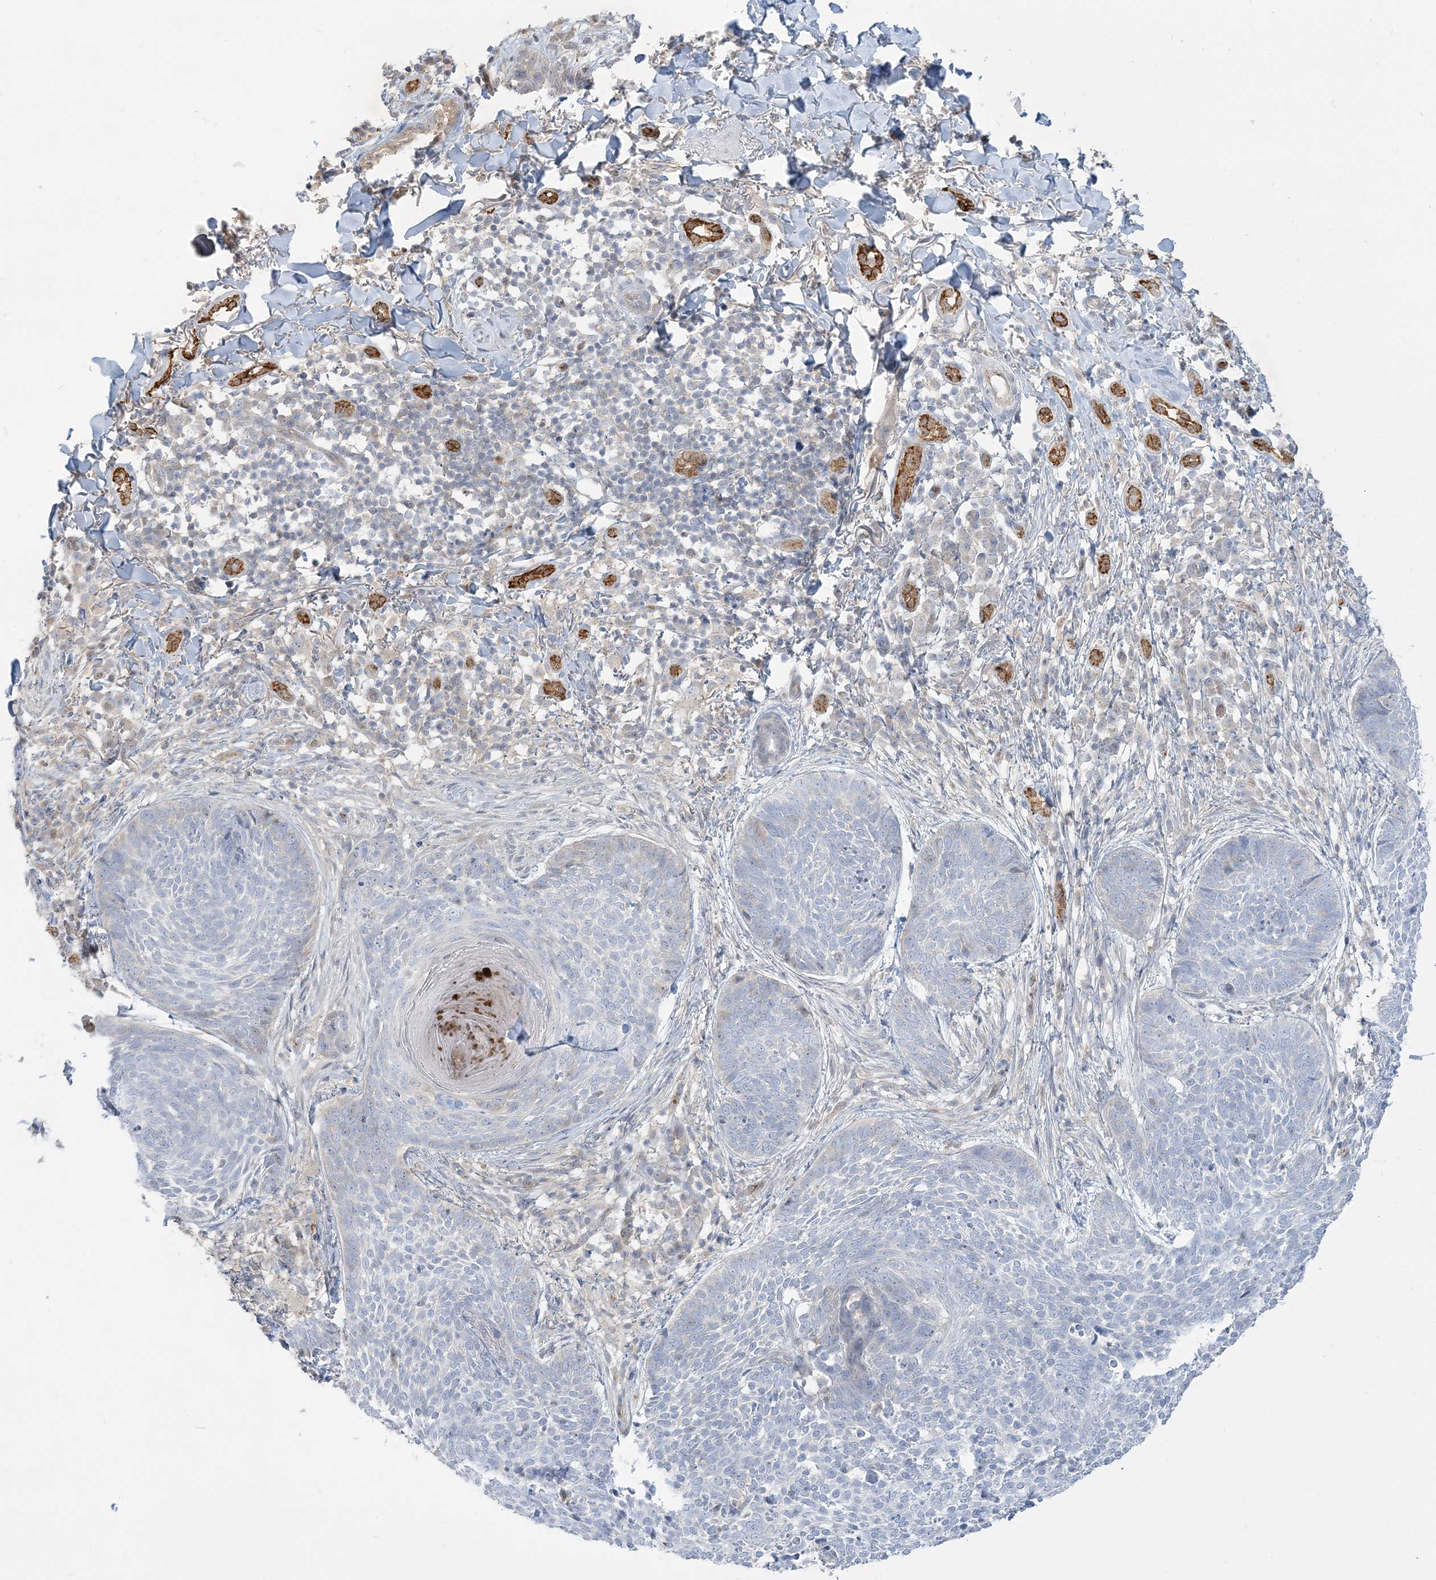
{"staining": {"intensity": "negative", "quantity": "none", "location": "none"}, "tissue": "skin cancer", "cell_type": "Tumor cells", "image_type": "cancer", "snomed": [{"axis": "morphology", "description": "Basal cell carcinoma"}, {"axis": "topography", "description": "Skin"}], "caption": "IHC image of neoplastic tissue: skin cancer (basal cell carcinoma) stained with DAB exhibits no significant protein positivity in tumor cells. (DAB (3,3'-diaminobenzidine) immunohistochemistry (IHC) visualized using brightfield microscopy, high magnification).", "gene": "INPP1", "patient": {"sex": "female", "age": 64}}